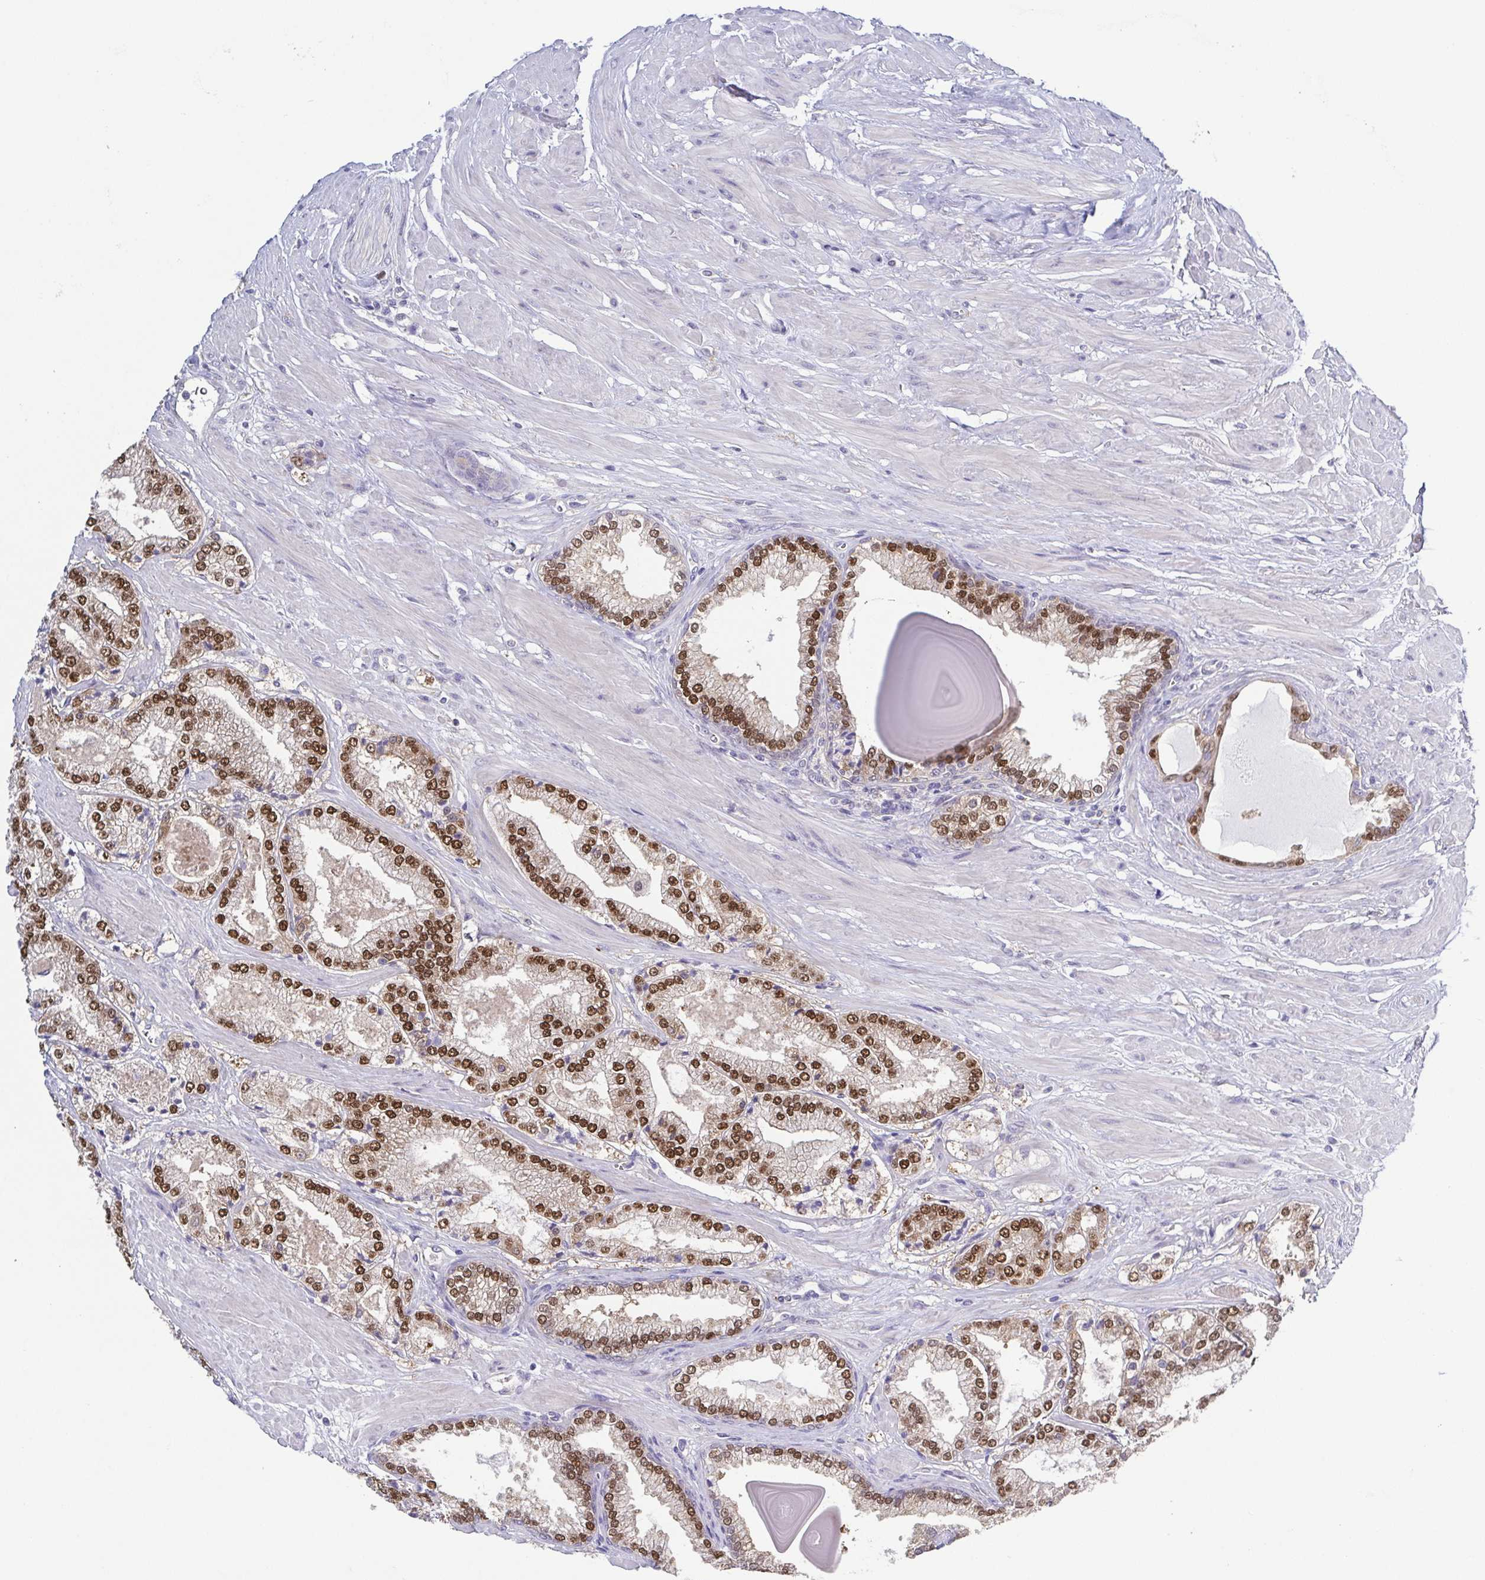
{"staining": {"intensity": "moderate", "quantity": ">75%", "location": "nuclear"}, "tissue": "prostate cancer", "cell_type": "Tumor cells", "image_type": "cancer", "snomed": [{"axis": "morphology", "description": "Adenocarcinoma, High grade"}, {"axis": "topography", "description": "Prostate"}], "caption": "An immunohistochemistry image of neoplastic tissue is shown. Protein staining in brown shows moderate nuclear positivity in adenocarcinoma (high-grade) (prostate) within tumor cells.", "gene": "UBE2Q1", "patient": {"sex": "male", "age": 64}}